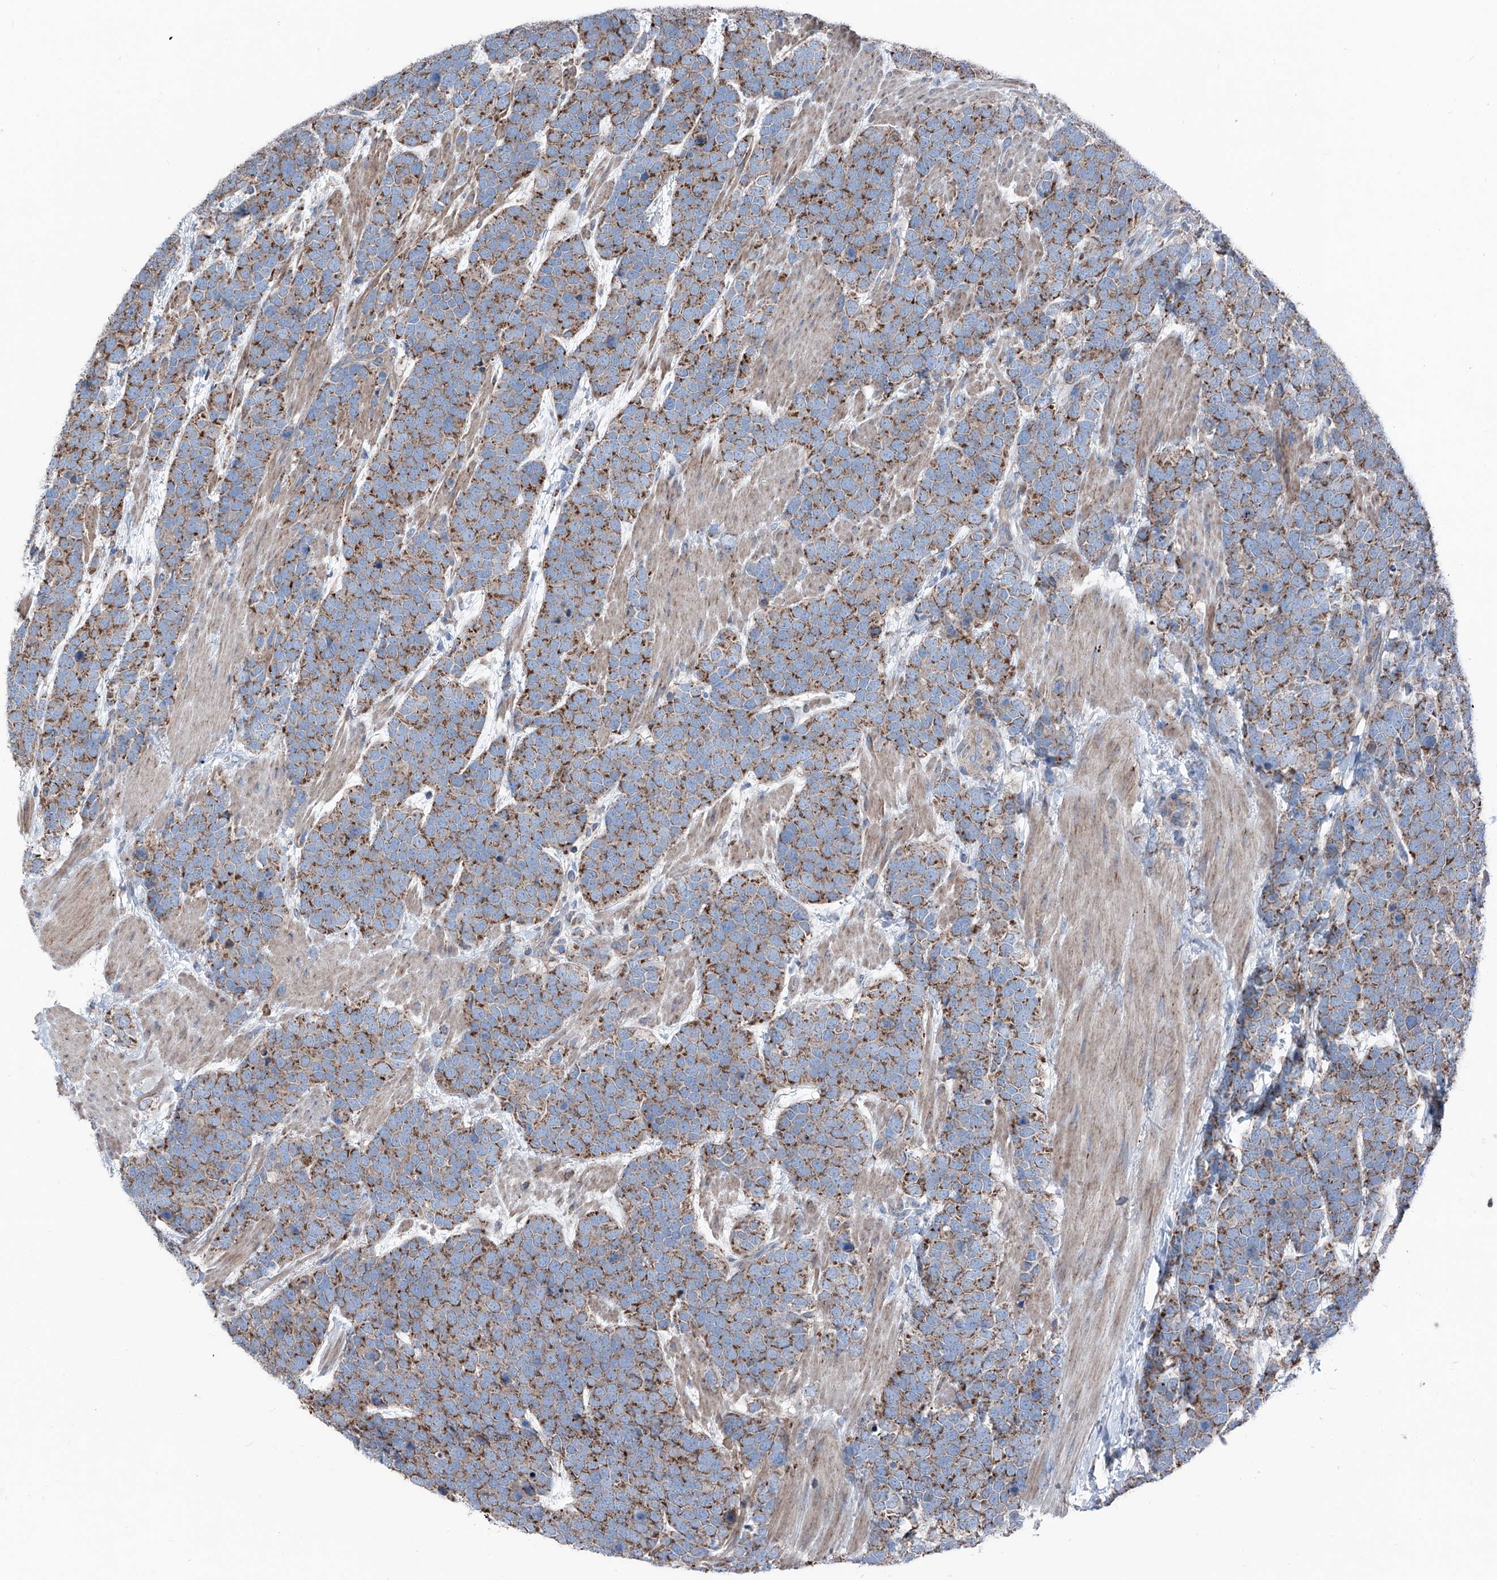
{"staining": {"intensity": "moderate", "quantity": ">75%", "location": "cytoplasmic/membranous"}, "tissue": "urothelial cancer", "cell_type": "Tumor cells", "image_type": "cancer", "snomed": [{"axis": "morphology", "description": "Urothelial carcinoma, High grade"}, {"axis": "topography", "description": "Urinary bladder"}], "caption": "Protein expression analysis of human urothelial carcinoma (high-grade) reveals moderate cytoplasmic/membranous expression in about >75% of tumor cells. (Stains: DAB in brown, nuclei in blue, Microscopy: brightfield microscopy at high magnification).", "gene": "GPAT3", "patient": {"sex": "female", "age": 82}}